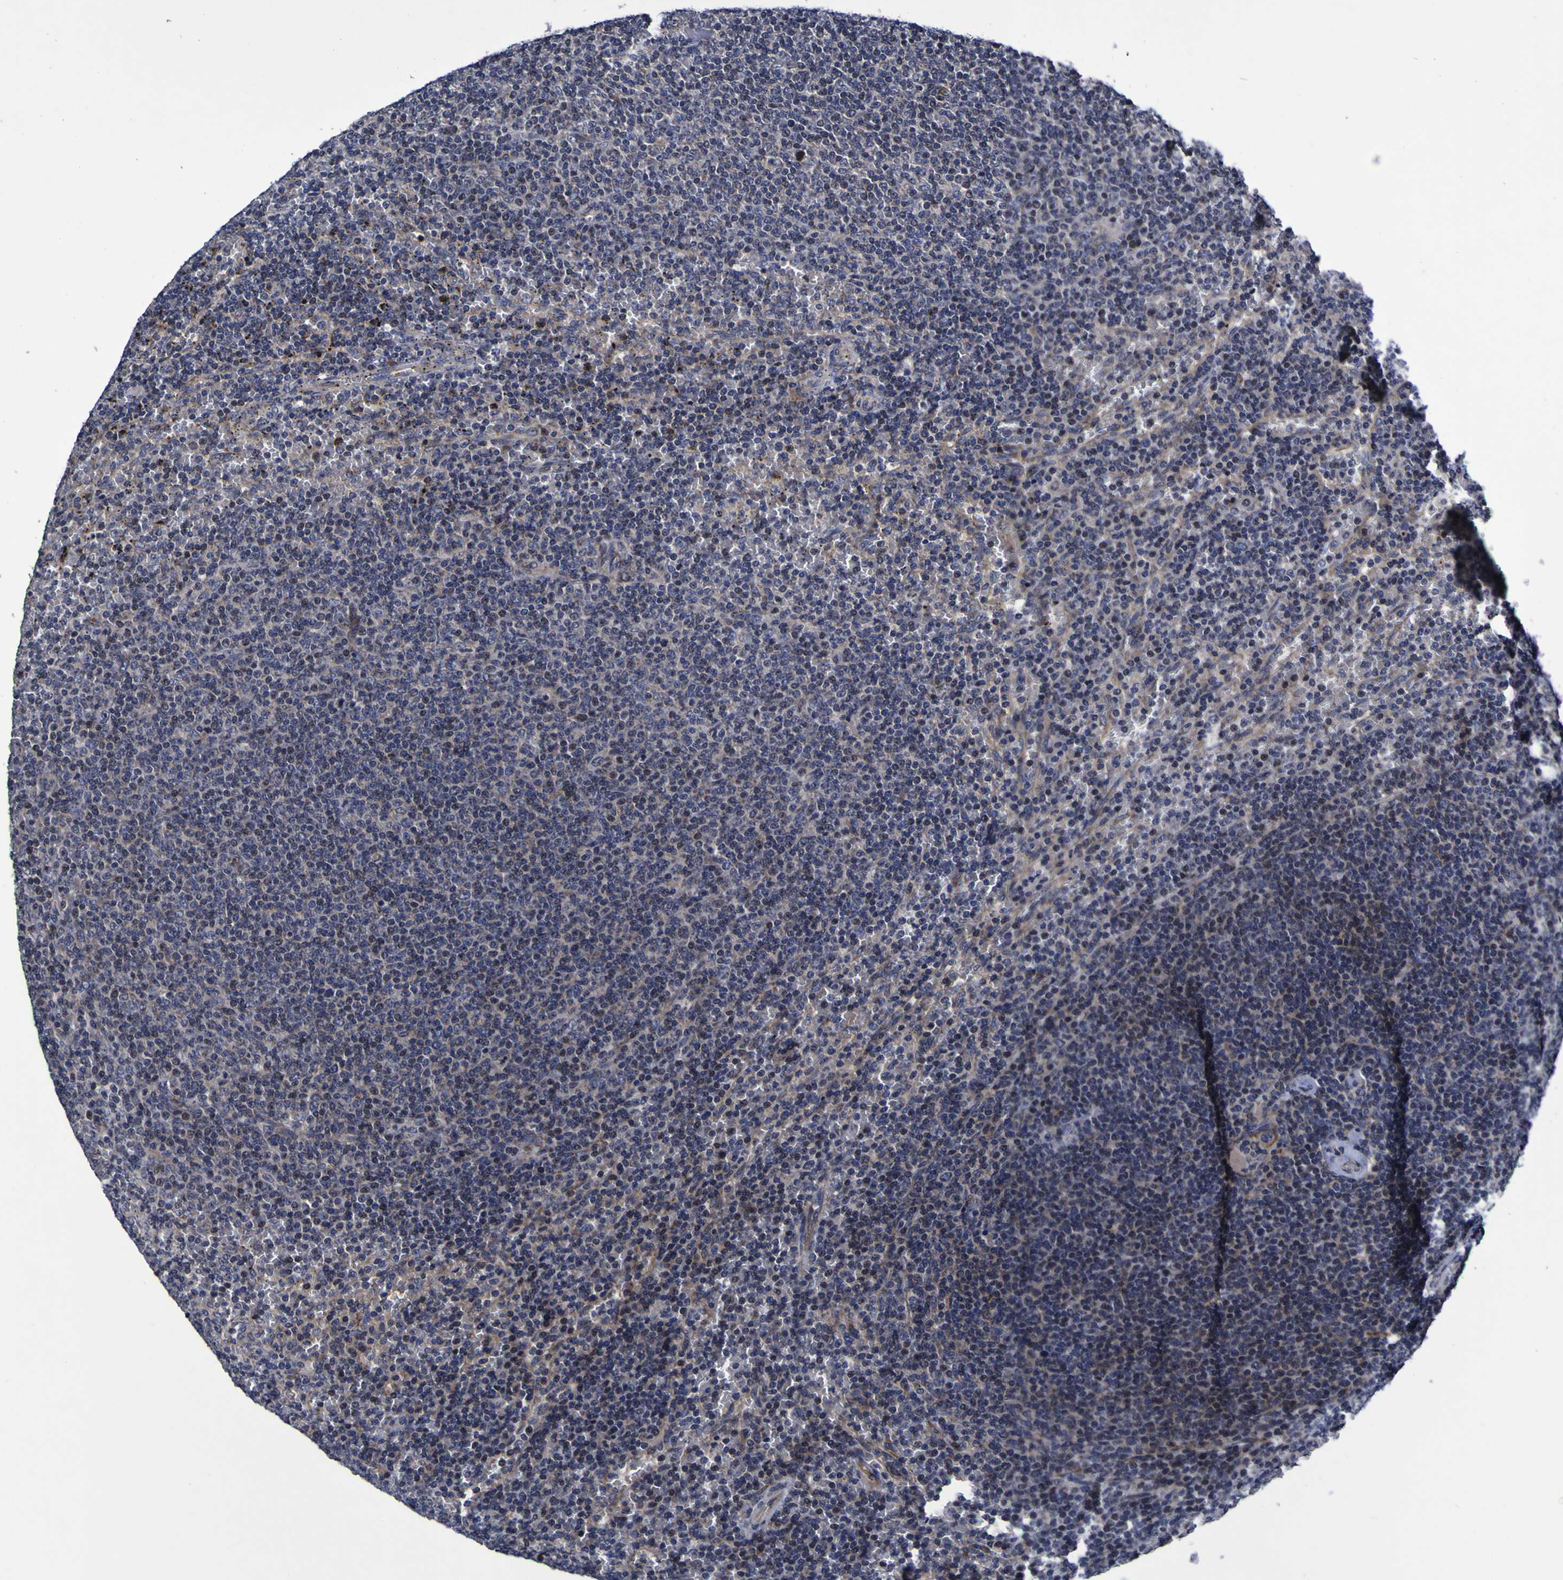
{"staining": {"intensity": "negative", "quantity": "none", "location": "none"}, "tissue": "lymphoma", "cell_type": "Tumor cells", "image_type": "cancer", "snomed": [{"axis": "morphology", "description": "Malignant lymphoma, non-Hodgkin's type, Low grade"}, {"axis": "topography", "description": "Spleen"}], "caption": "High magnification brightfield microscopy of malignant lymphoma, non-Hodgkin's type (low-grade) stained with DAB (3,3'-diaminobenzidine) (brown) and counterstained with hematoxylin (blue): tumor cells show no significant staining. Nuclei are stained in blue.", "gene": "P3H1", "patient": {"sex": "female", "age": 50}}